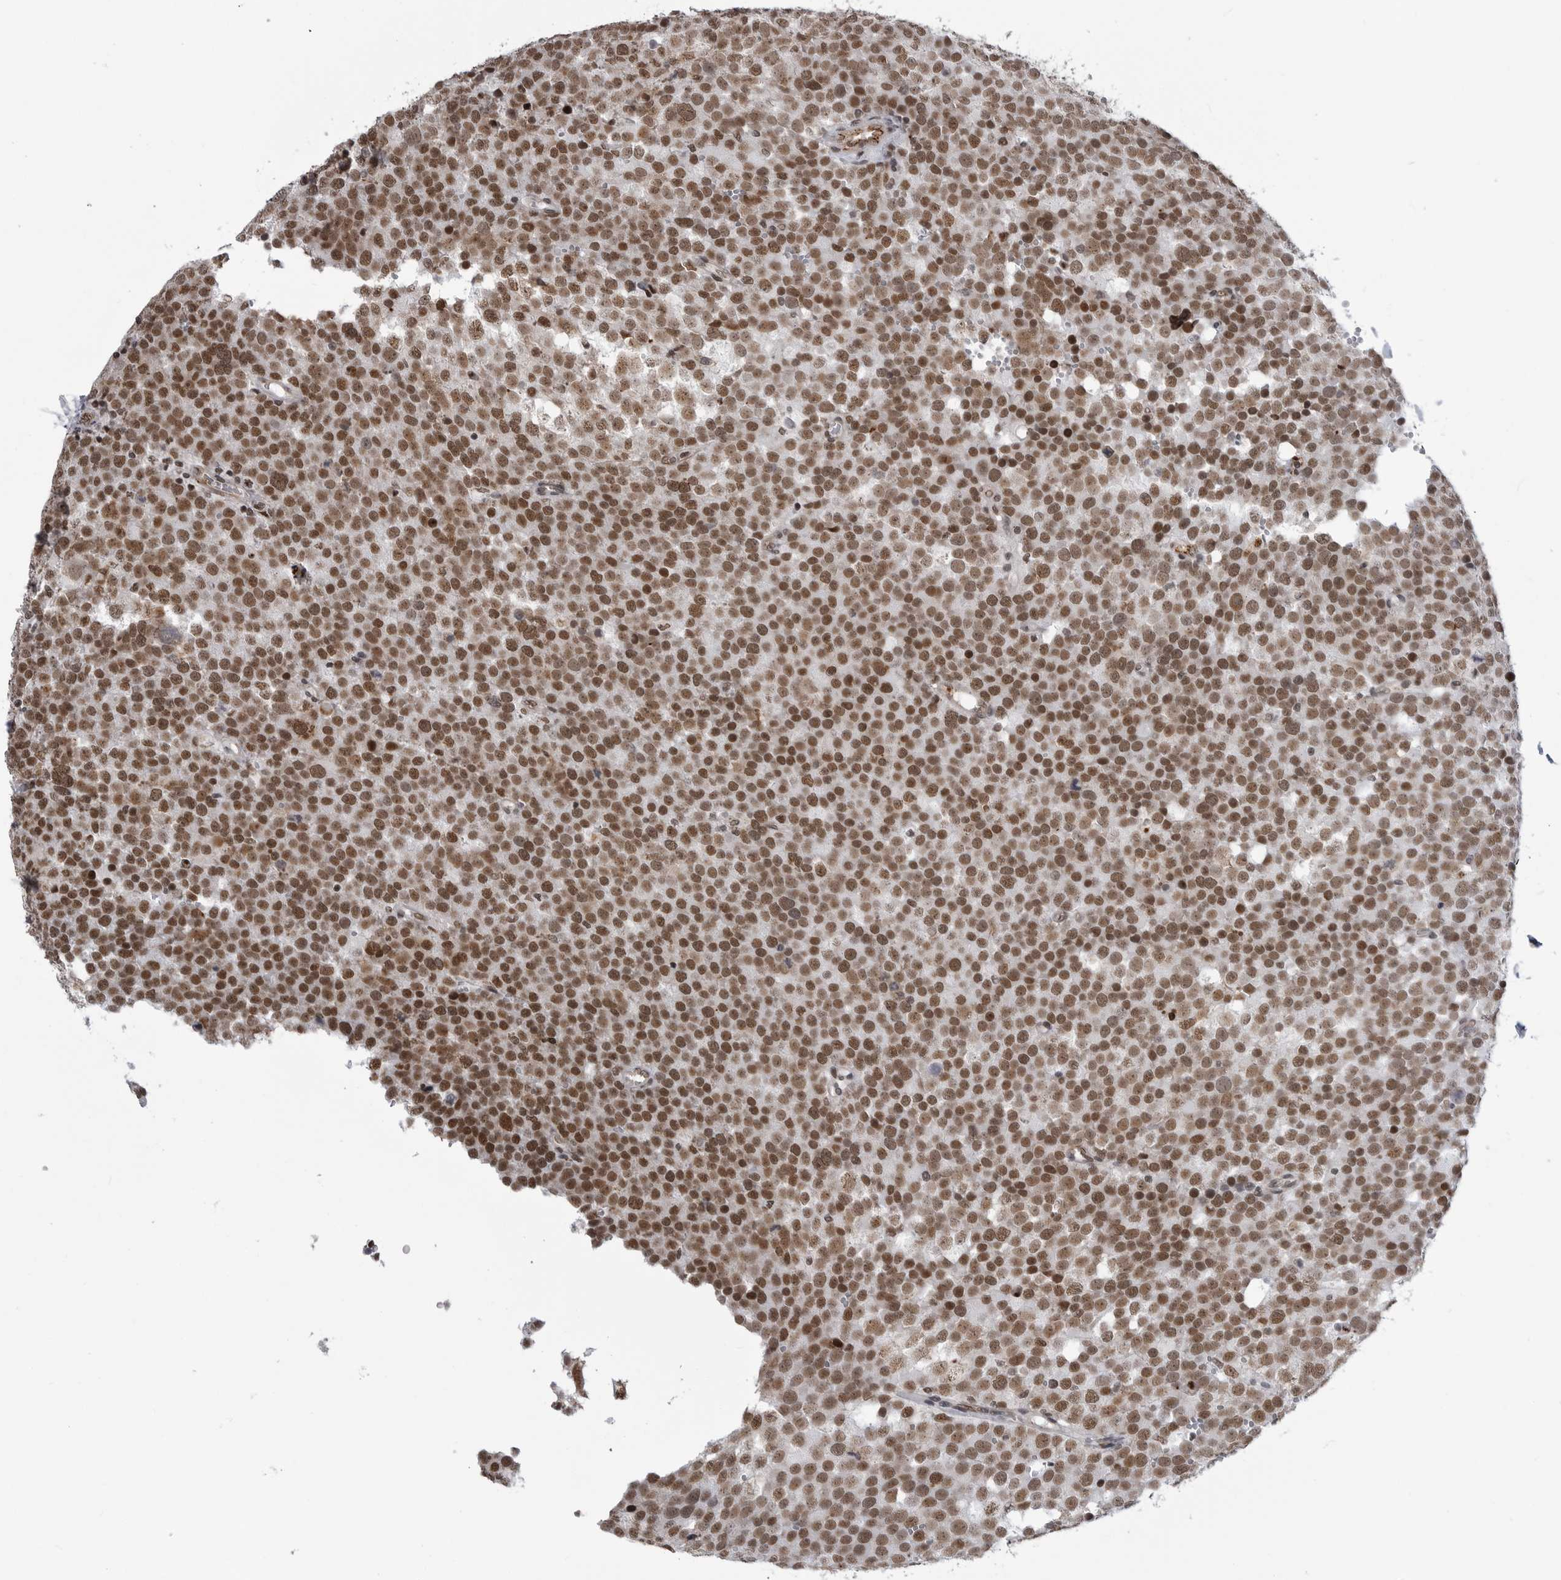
{"staining": {"intensity": "strong", "quantity": ">75%", "location": "nuclear"}, "tissue": "testis cancer", "cell_type": "Tumor cells", "image_type": "cancer", "snomed": [{"axis": "morphology", "description": "Seminoma, NOS"}, {"axis": "topography", "description": "Testis"}], "caption": "About >75% of tumor cells in human testis cancer (seminoma) show strong nuclear protein positivity as visualized by brown immunohistochemical staining.", "gene": "RNF26", "patient": {"sex": "male", "age": 71}}